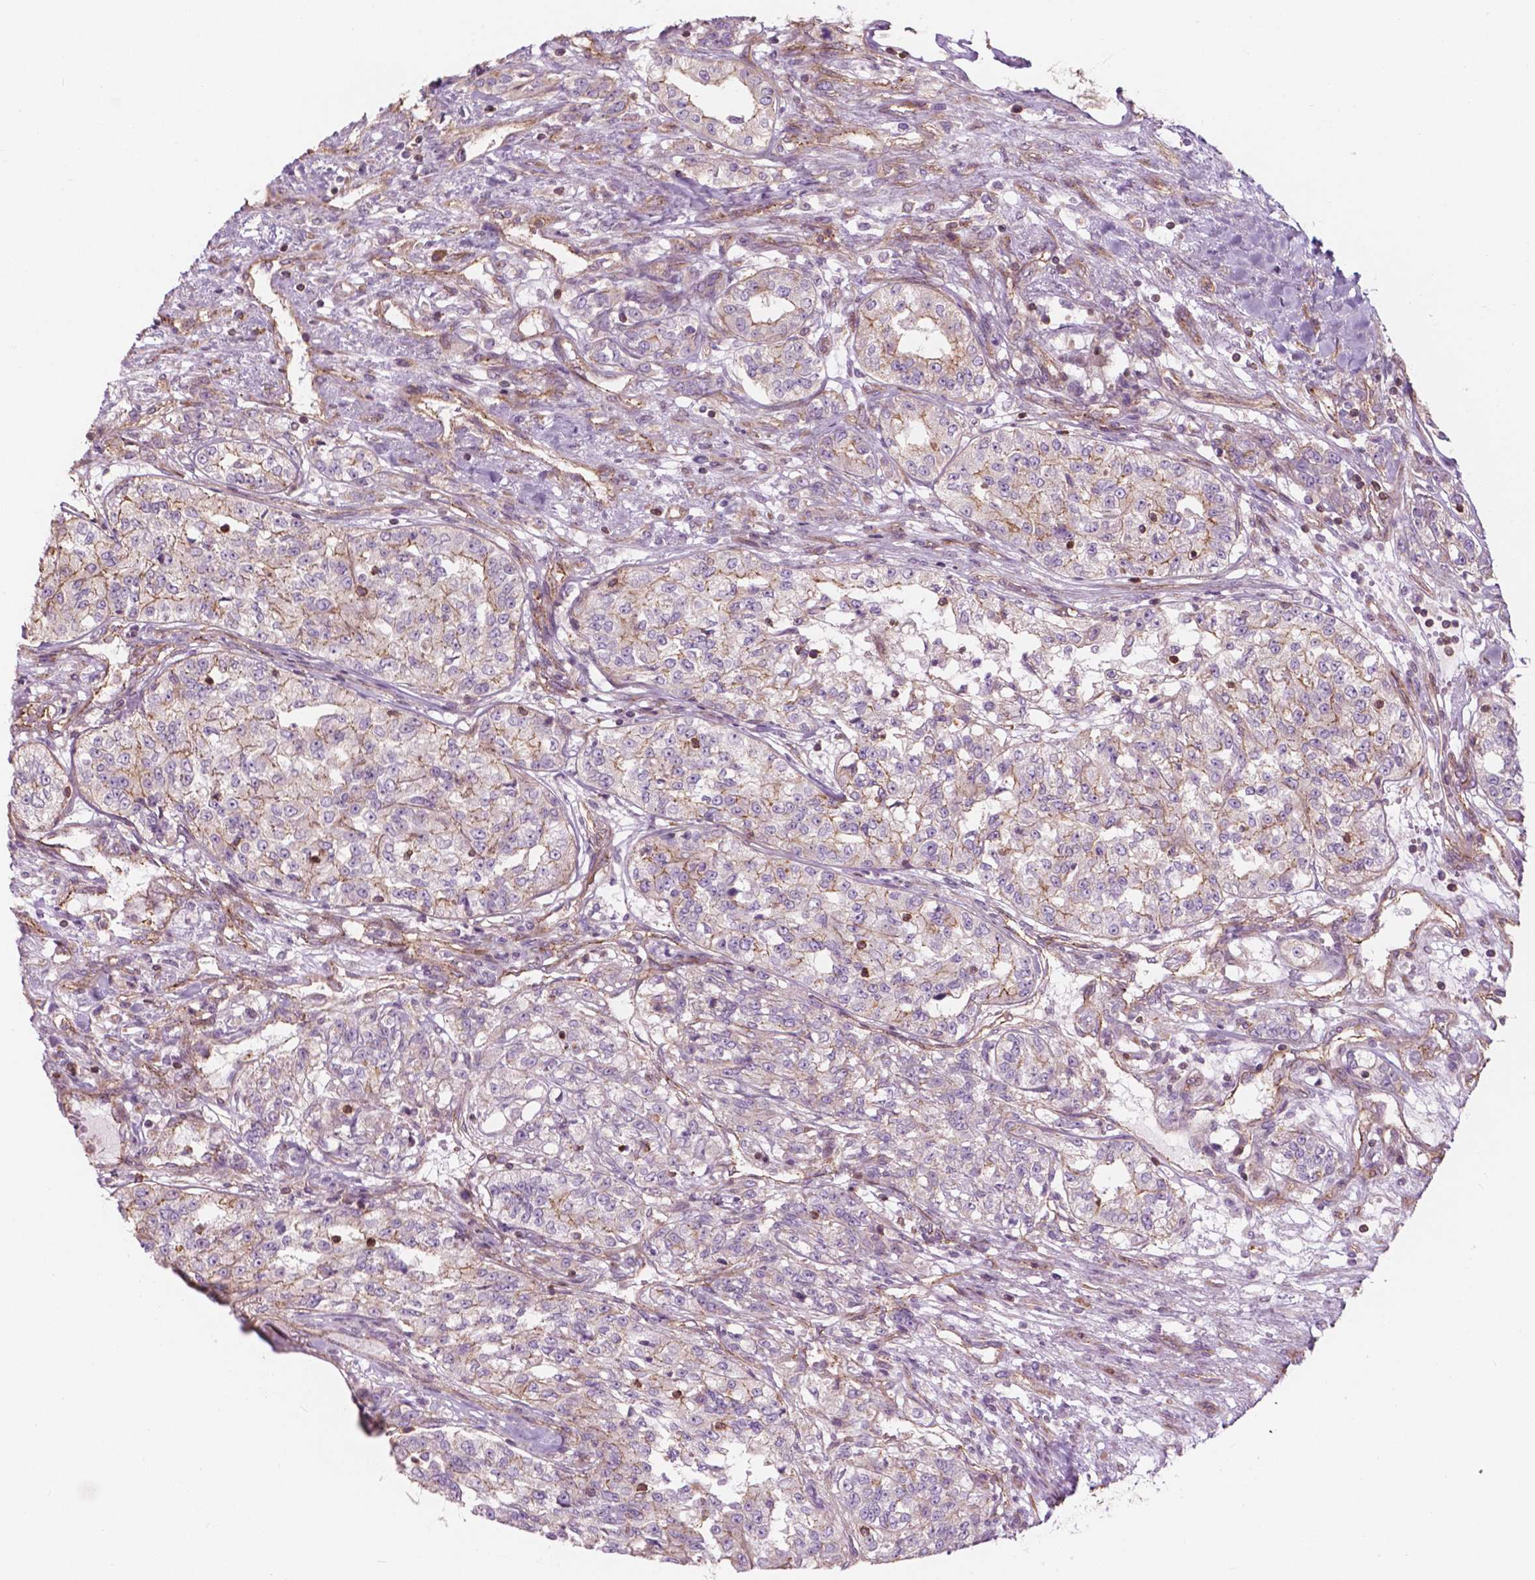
{"staining": {"intensity": "weak", "quantity": "25%-75%", "location": "cytoplasmic/membranous"}, "tissue": "renal cancer", "cell_type": "Tumor cells", "image_type": "cancer", "snomed": [{"axis": "morphology", "description": "Adenocarcinoma, NOS"}, {"axis": "topography", "description": "Kidney"}], "caption": "Protein expression analysis of renal cancer reveals weak cytoplasmic/membranous positivity in approximately 25%-75% of tumor cells. (Brightfield microscopy of DAB IHC at high magnification).", "gene": "SURF4", "patient": {"sex": "female", "age": 63}}